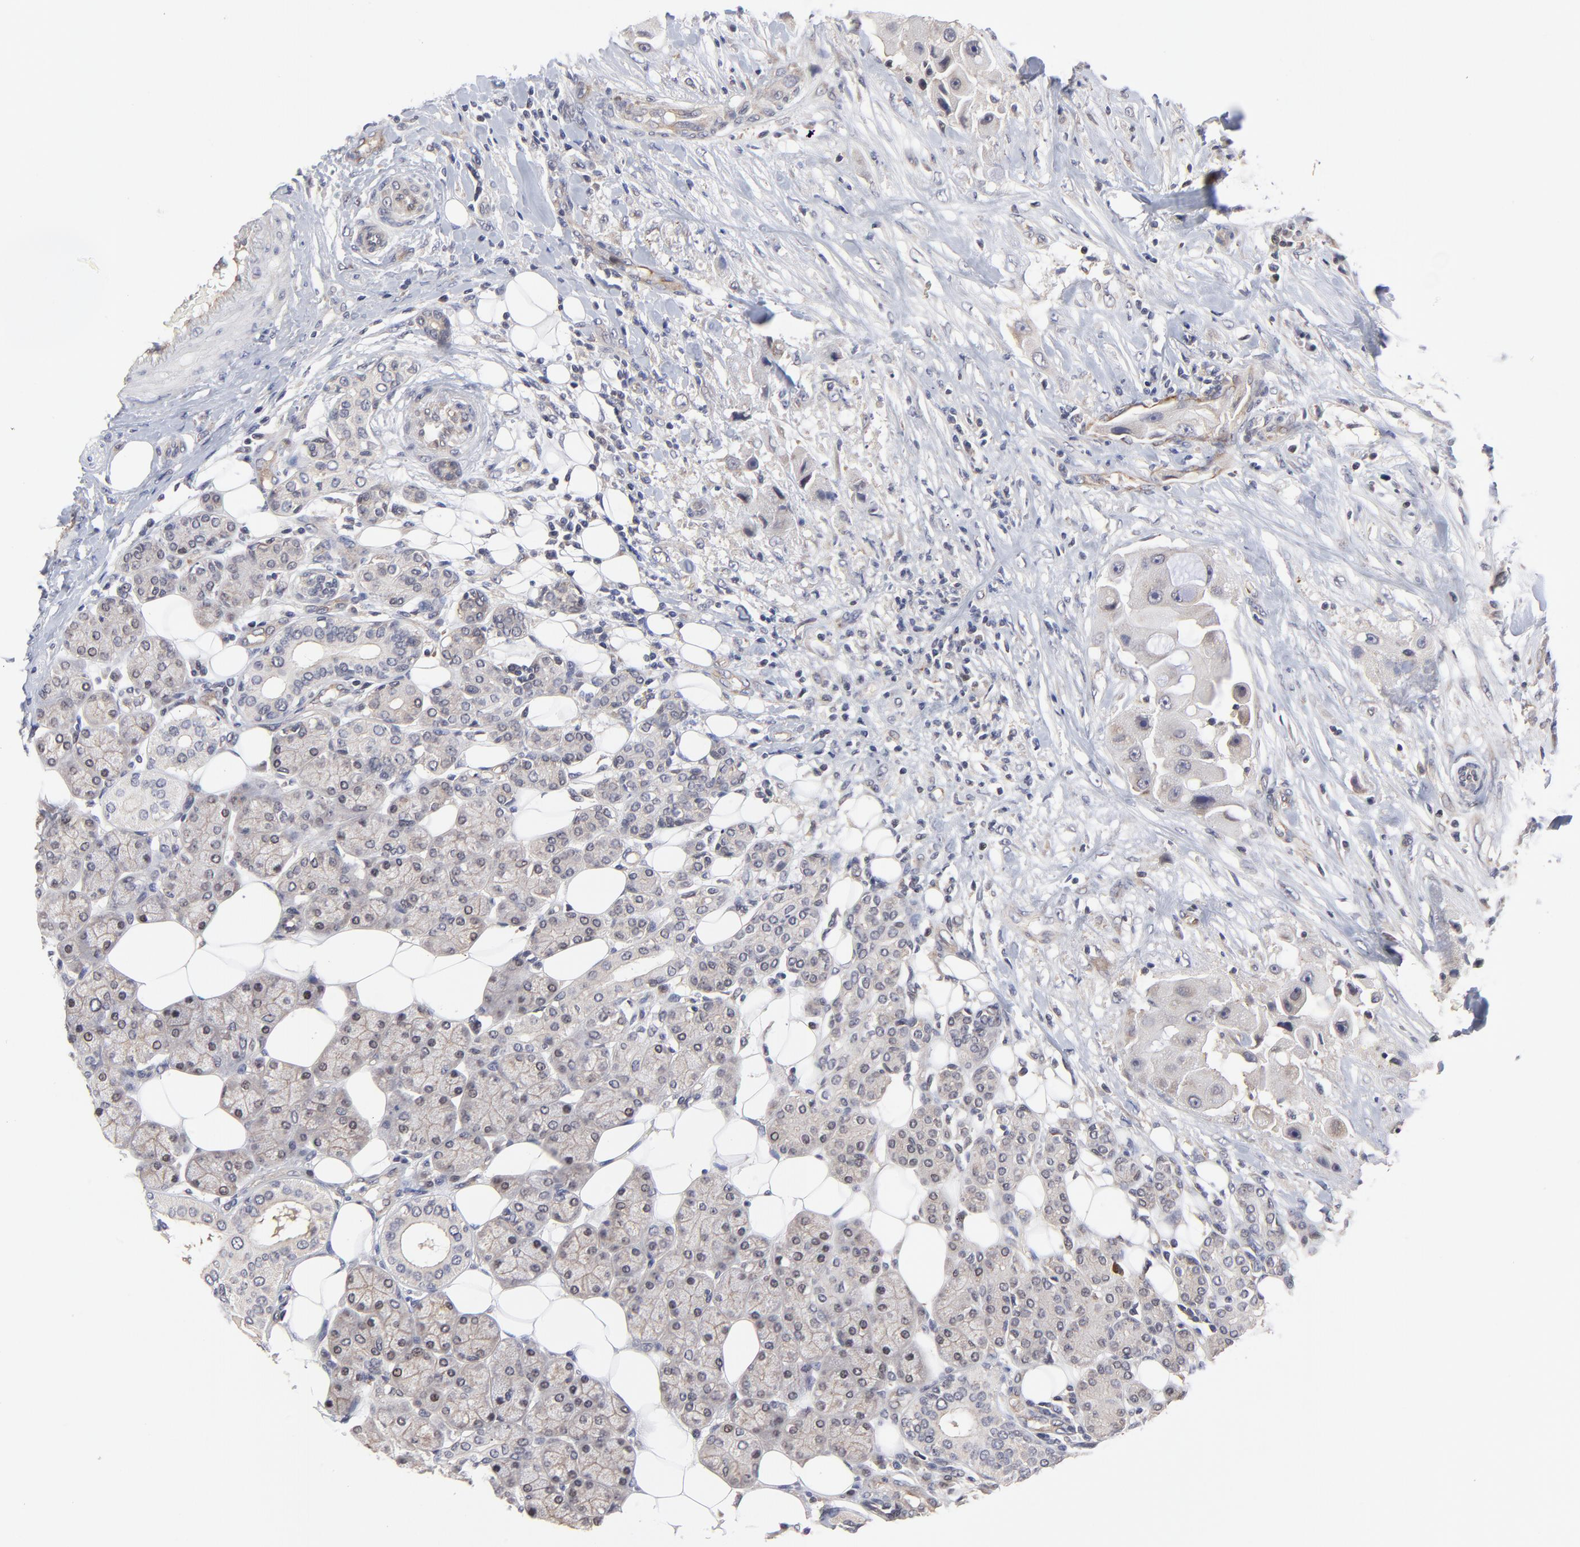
{"staining": {"intensity": "weak", "quantity": "<25%", "location": "cytoplasmic/membranous"}, "tissue": "head and neck cancer", "cell_type": "Tumor cells", "image_type": "cancer", "snomed": [{"axis": "morphology", "description": "Normal tissue, NOS"}, {"axis": "morphology", "description": "Adenocarcinoma, NOS"}, {"axis": "topography", "description": "Salivary gland"}, {"axis": "topography", "description": "Head-Neck"}], "caption": "The immunohistochemistry photomicrograph has no significant staining in tumor cells of head and neck adenocarcinoma tissue.", "gene": "ZNF157", "patient": {"sex": "male", "age": 80}}